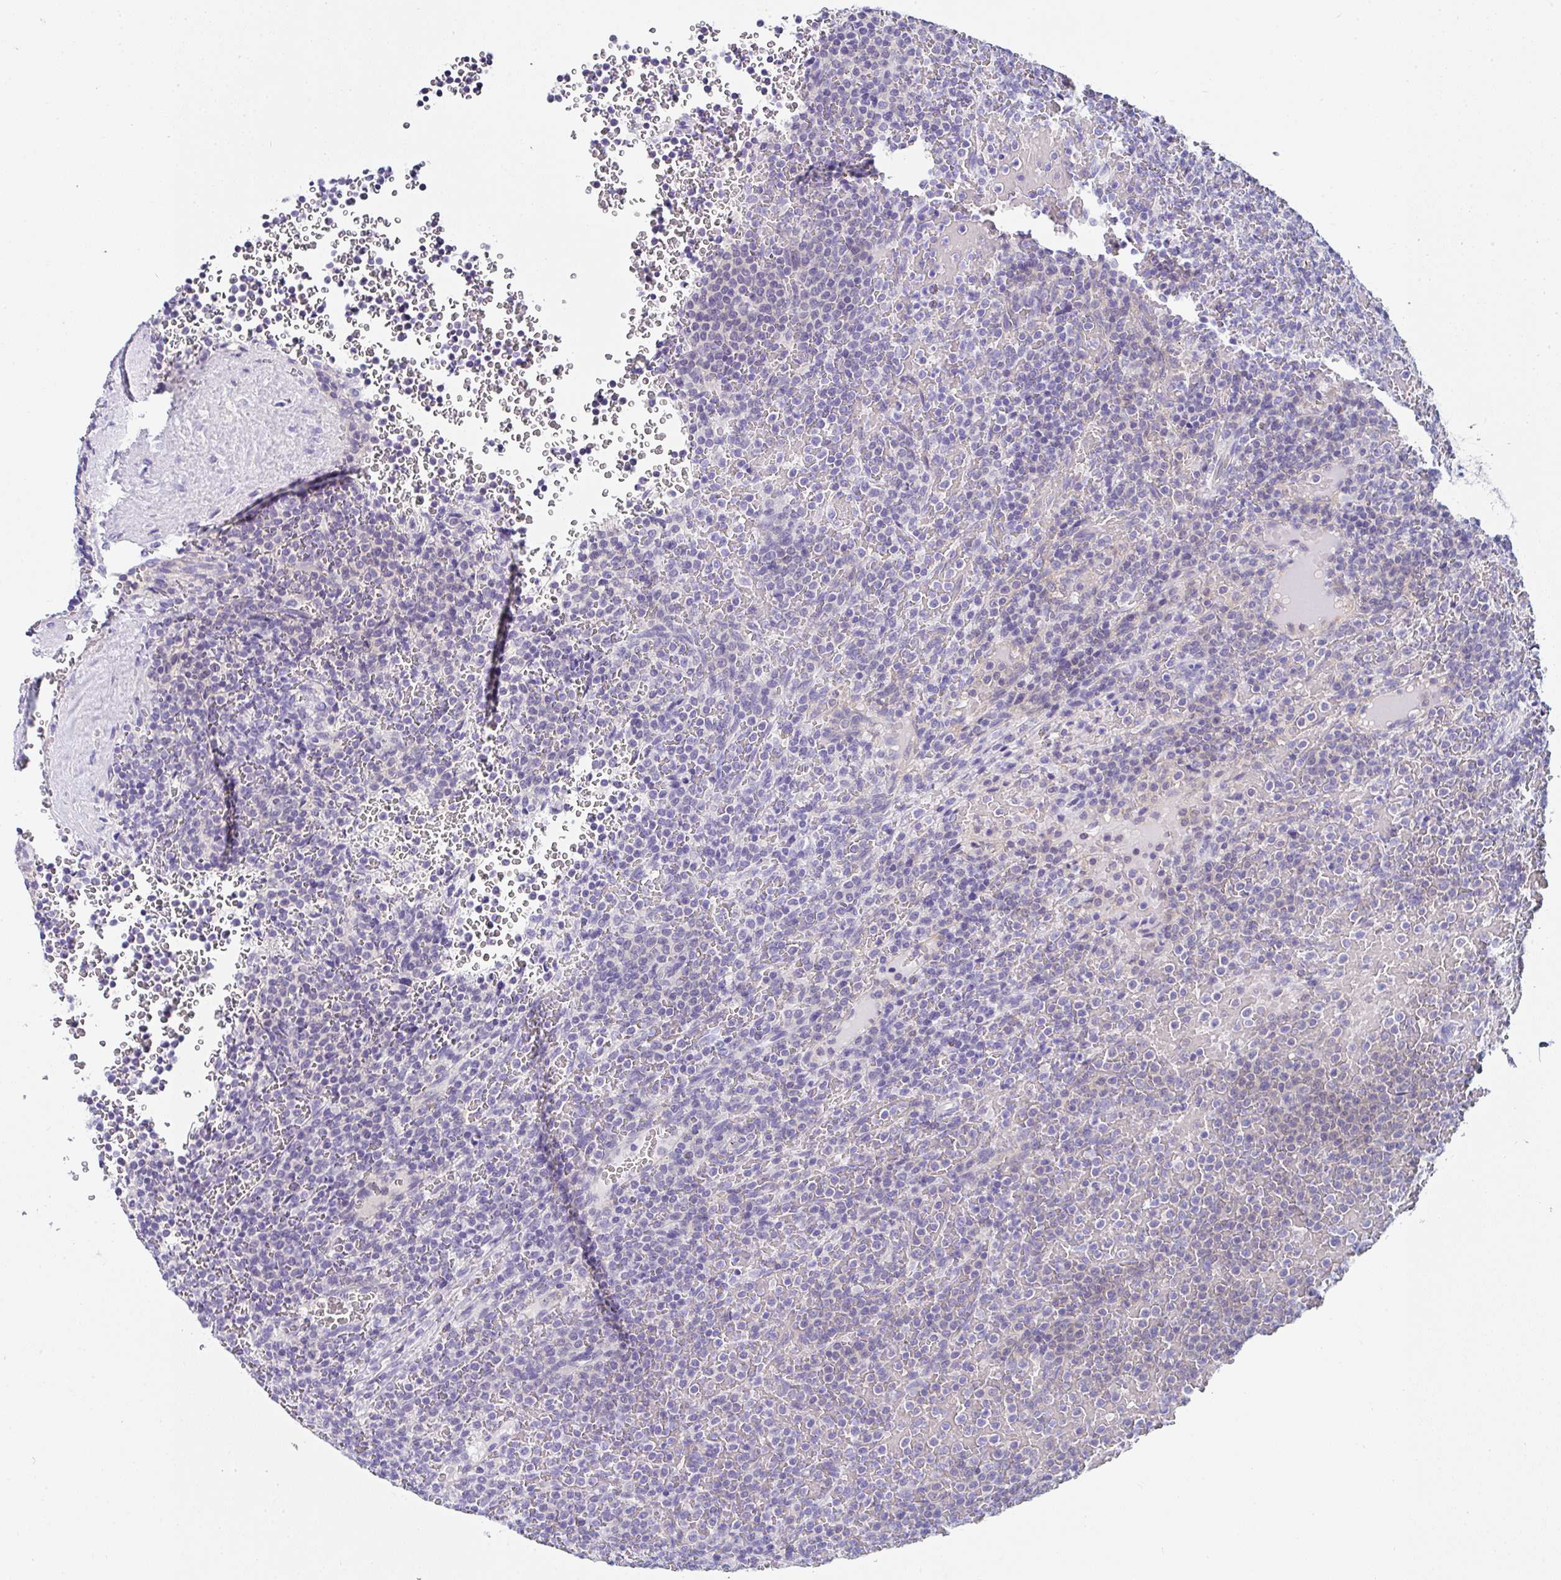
{"staining": {"intensity": "negative", "quantity": "none", "location": "none"}, "tissue": "lymphoma", "cell_type": "Tumor cells", "image_type": "cancer", "snomed": [{"axis": "morphology", "description": "Malignant lymphoma, non-Hodgkin's type, Low grade"}, {"axis": "topography", "description": "Spleen"}], "caption": "IHC of human low-grade malignant lymphoma, non-Hodgkin's type exhibits no positivity in tumor cells.", "gene": "UGT3A1", "patient": {"sex": "male", "age": 60}}